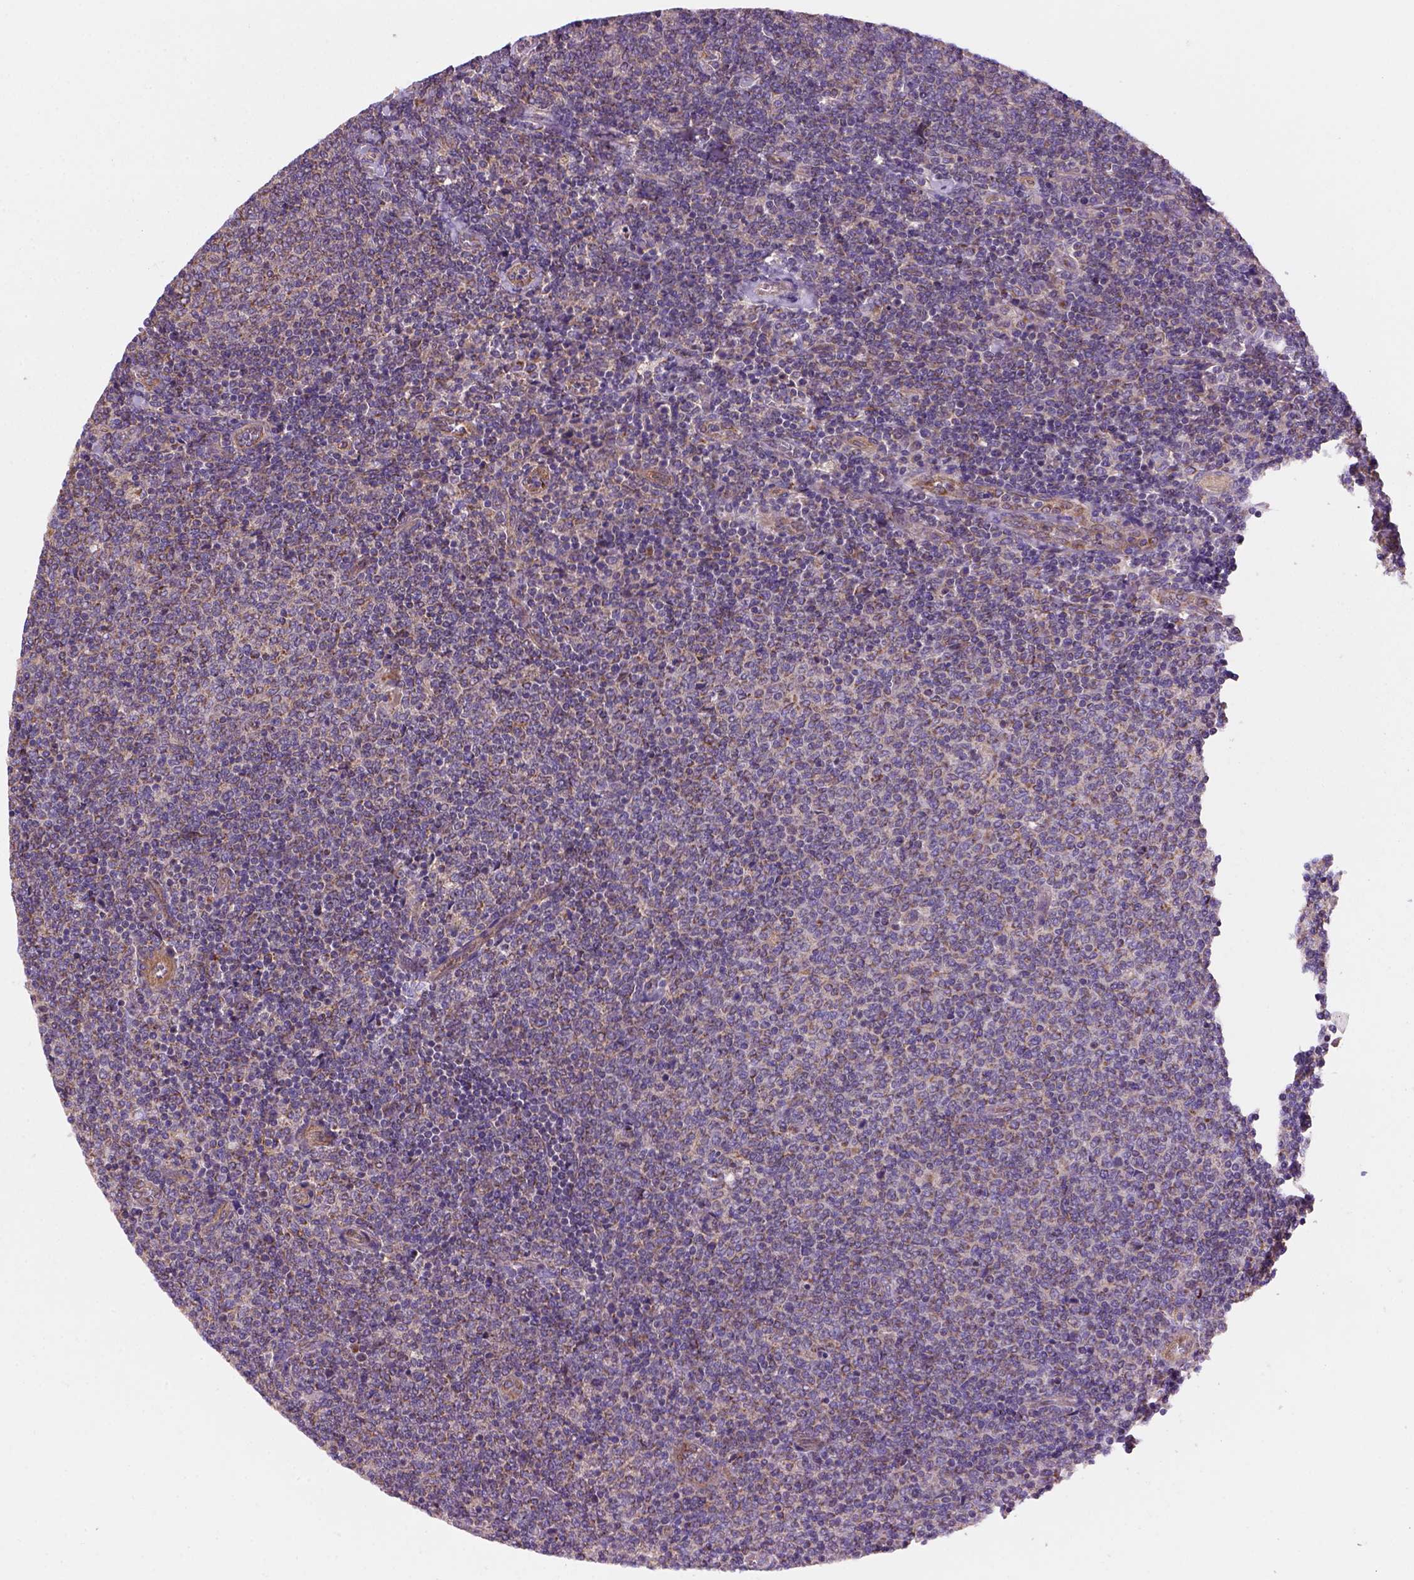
{"staining": {"intensity": "weak", "quantity": "25%-75%", "location": "cytoplasmic/membranous"}, "tissue": "lymphoma", "cell_type": "Tumor cells", "image_type": "cancer", "snomed": [{"axis": "morphology", "description": "Malignant lymphoma, non-Hodgkin's type, Low grade"}, {"axis": "topography", "description": "Lymph node"}], "caption": "There is low levels of weak cytoplasmic/membranous staining in tumor cells of malignant lymphoma, non-Hodgkin's type (low-grade), as demonstrated by immunohistochemical staining (brown color).", "gene": "WARS2", "patient": {"sex": "male", "age": 52}}